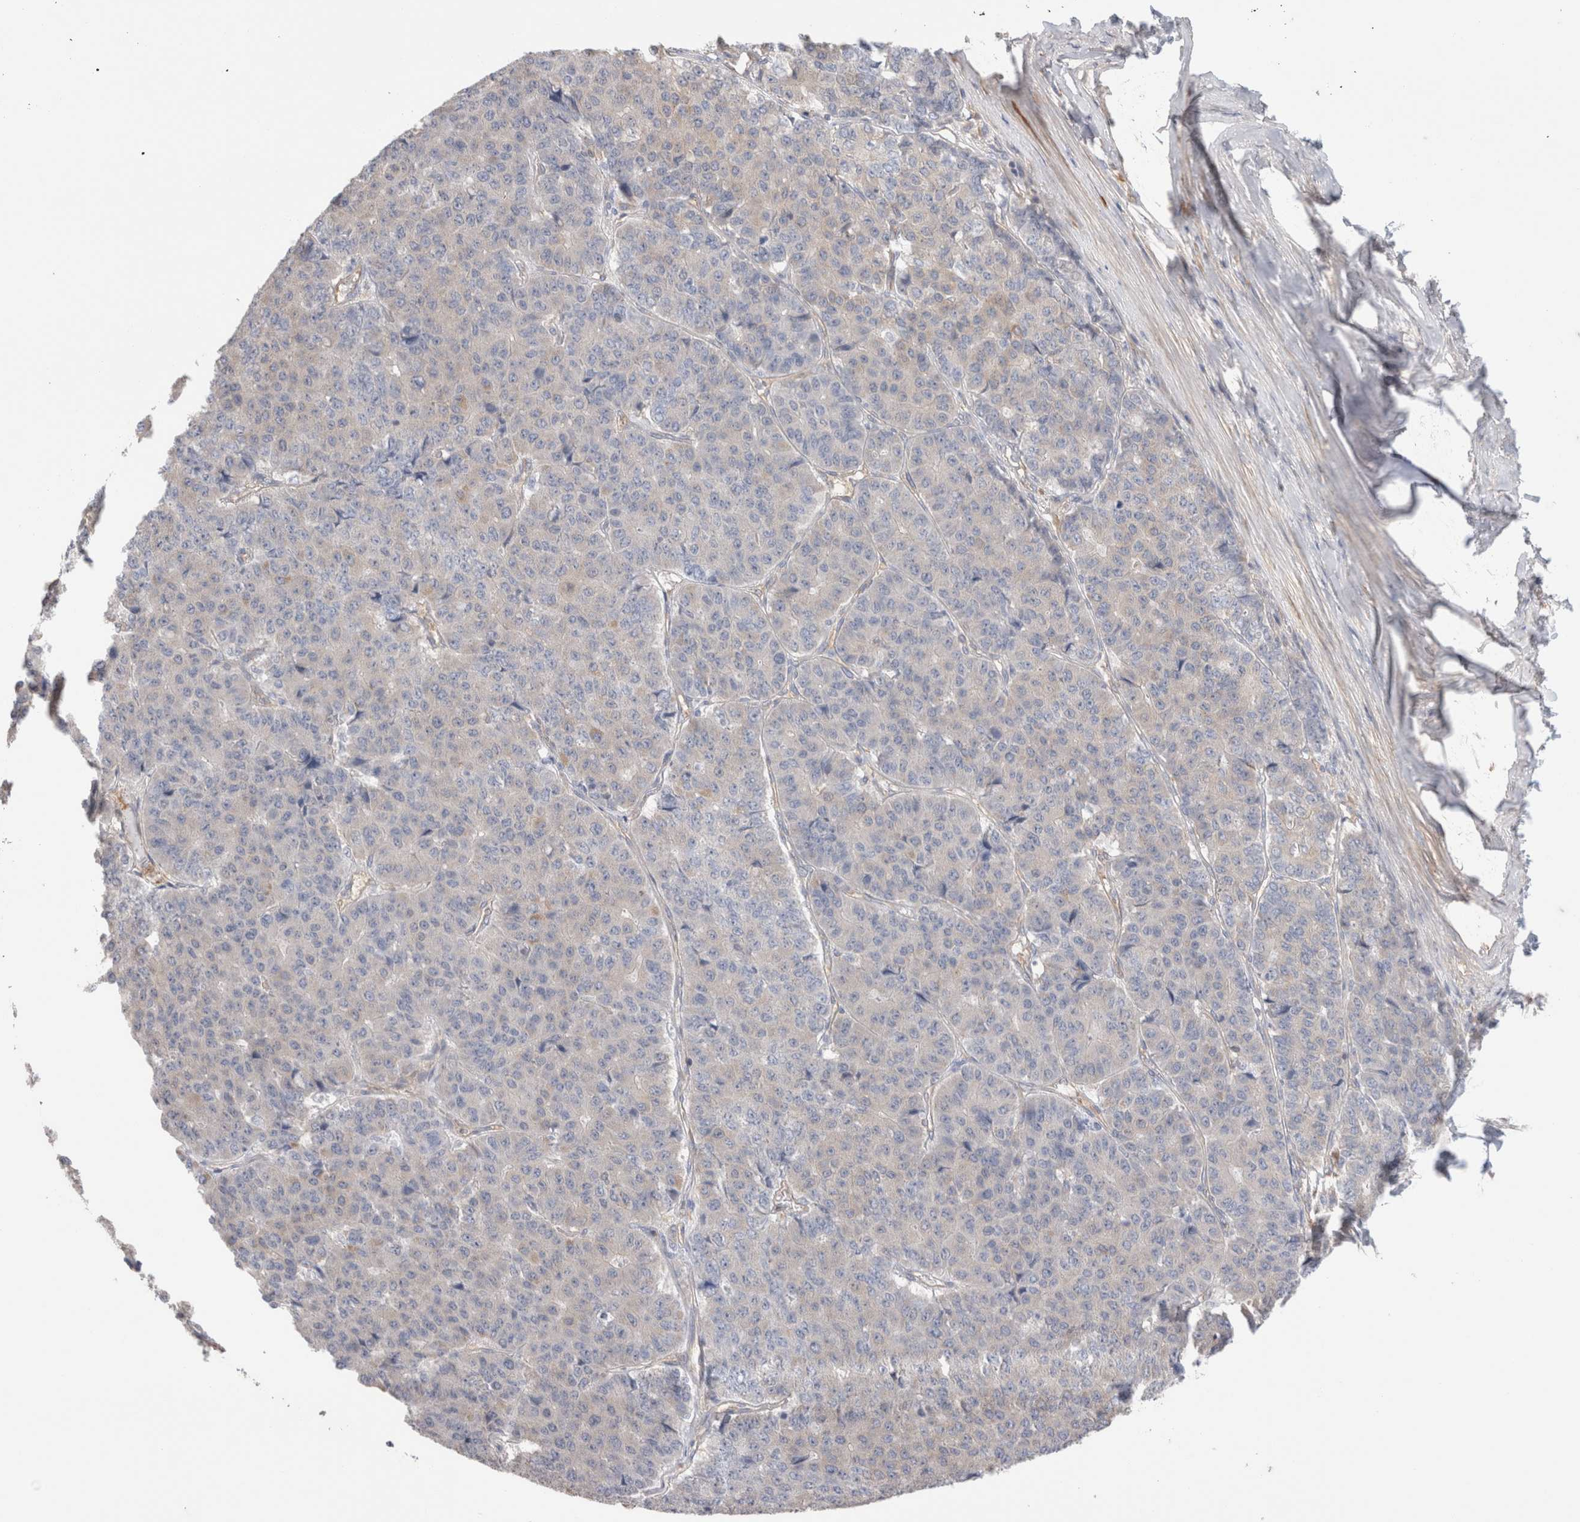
{"staining": {"intensity": "negative", "quantity": "none", "location": "none"}, "tissue": "pancreatic cancer", "cell_type": "Tumor cells", "image_type": "cancer", "snomed": [{"axis": "morphology", "description": "Adenocarcinoma, NOS"}, {"axis": "topography", "description": "Pancreas"}], "caption": "This is an immunohistochemistry photomicrograph of human adenocarcinoma (pancreatic). There is no expression in tumor cells.", "gene": "CAPN2", "patient": {"sex": "male", "age": 50}}